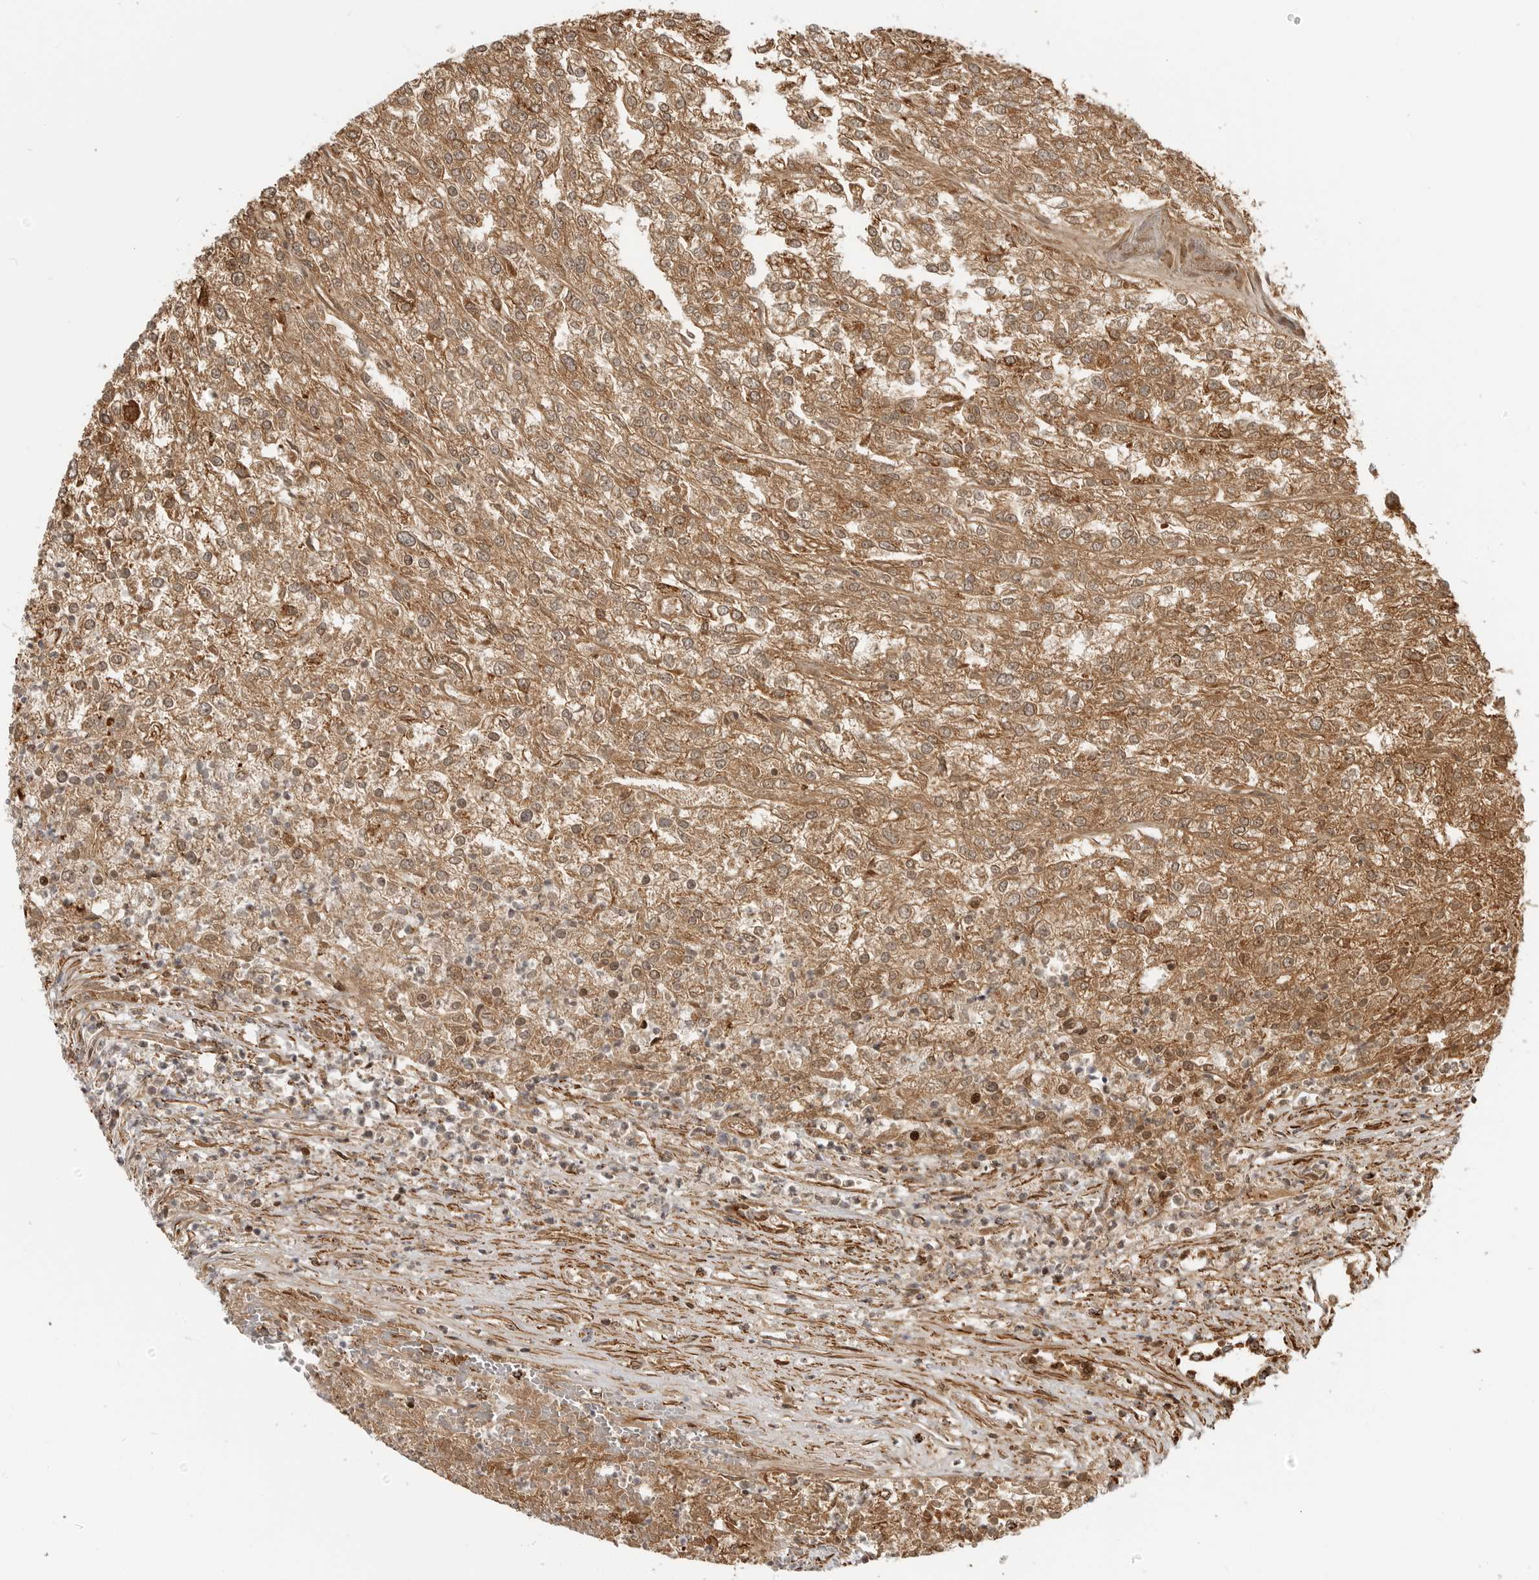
{"staining": {"intensity": "moderate", "quantity": ">75%", "location": "cytoplasmic/membranous"}, "tissue": "renal cancer", "cell_type": "Tumor cells", "image_type": "cancer", "snomed": [{"axis": "morphology", "description": "Adenocarcinoma, NOS"}, {"axis": "topography", "description": "Kidney"}], "caption": "Brown immunohistochemical staining in renal cancer shows moderate cytoplasmic/membranous expression in approximately >75% of tumor cells. The staining was performed using DAB (3,3'-diaminobenzidine), with brown indicating positive protein expression. Nuclei are stained blue with hematoxylin.", "gene": "BMP2K", "patient": {"sex": "female", "age": 54}}